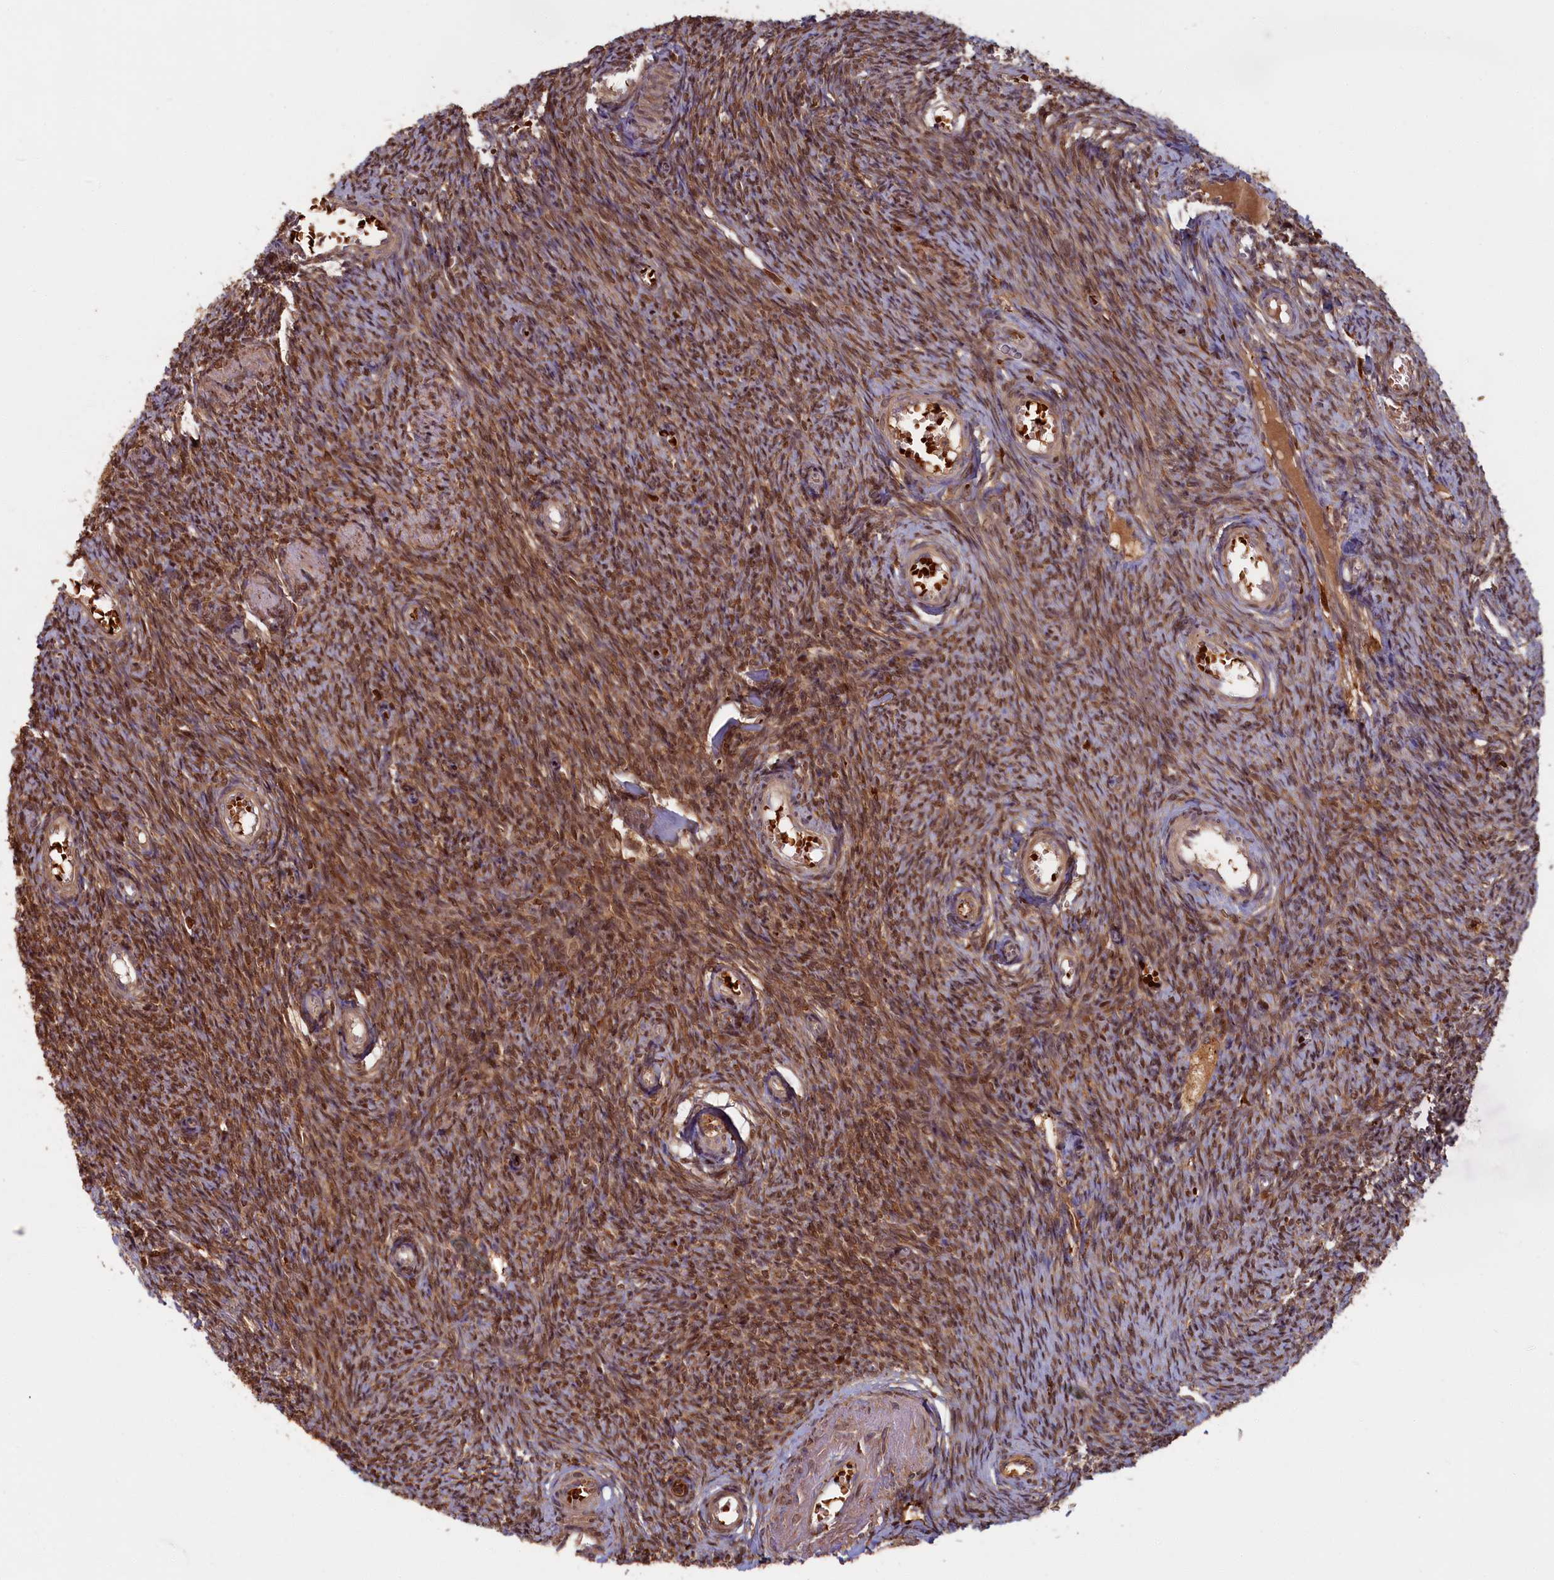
{"staining": {"intensity": "moderate", "quantity": ">75%", "location": "cytoplasmic/membranous,nuclear"}, "tissue": "ovary", "cell_type": "Ovarian stroma cells", "image_type": "normal", "snomed": [{"axis": "morphology", "description": "Normal tissue, NOS"}, {"axis": "topography", "description": "Ovary"}], "caption": "Human ovary stained for a protein (brown) reveals moderate cytoplasmic/membranous,nuclear positive expression in about >75% of ovarian stroma cells.", "gene": "BLVRB", "patient": {"sex": "female", "age": 44}}